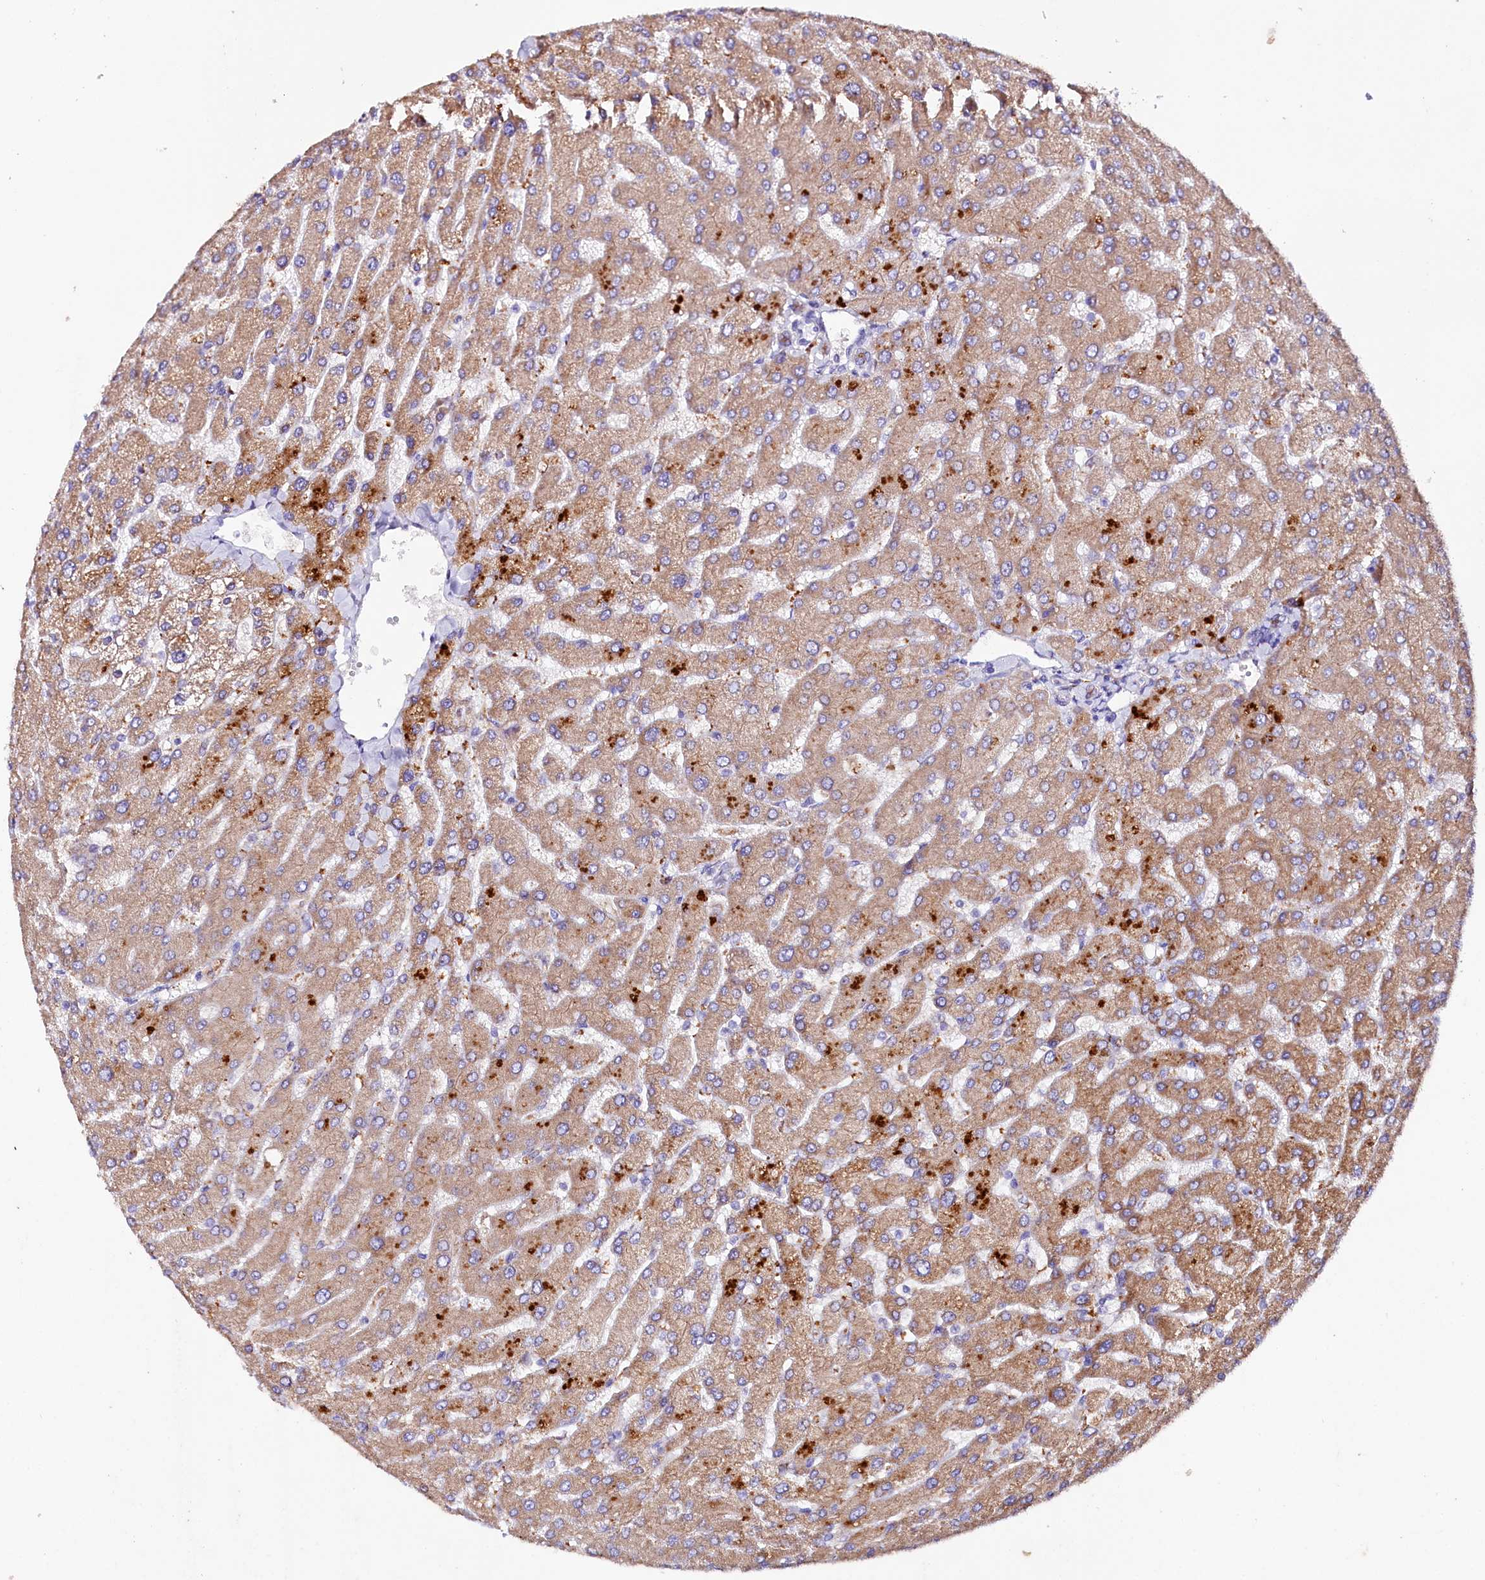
{"staining": {"intensity": "negative", "quantity": "none", "location": "none"}, "tissue": "liver", "cell_type": "Cholangiocytes", "image_type": "normal", "snomed": [{"axis": "morphology", "description": "Normal tissue, NOS"}, {"axis": "topography", "description": "Liver"}], "caption": "This photomicrograph is of benign liver stained with IHC to label a protein in brown with the nuclei are counter-stained blue. There is no positivity in cholangiocytes.", "gene": "SACM1L", "patient": {"sex": "male", "age": 55}}